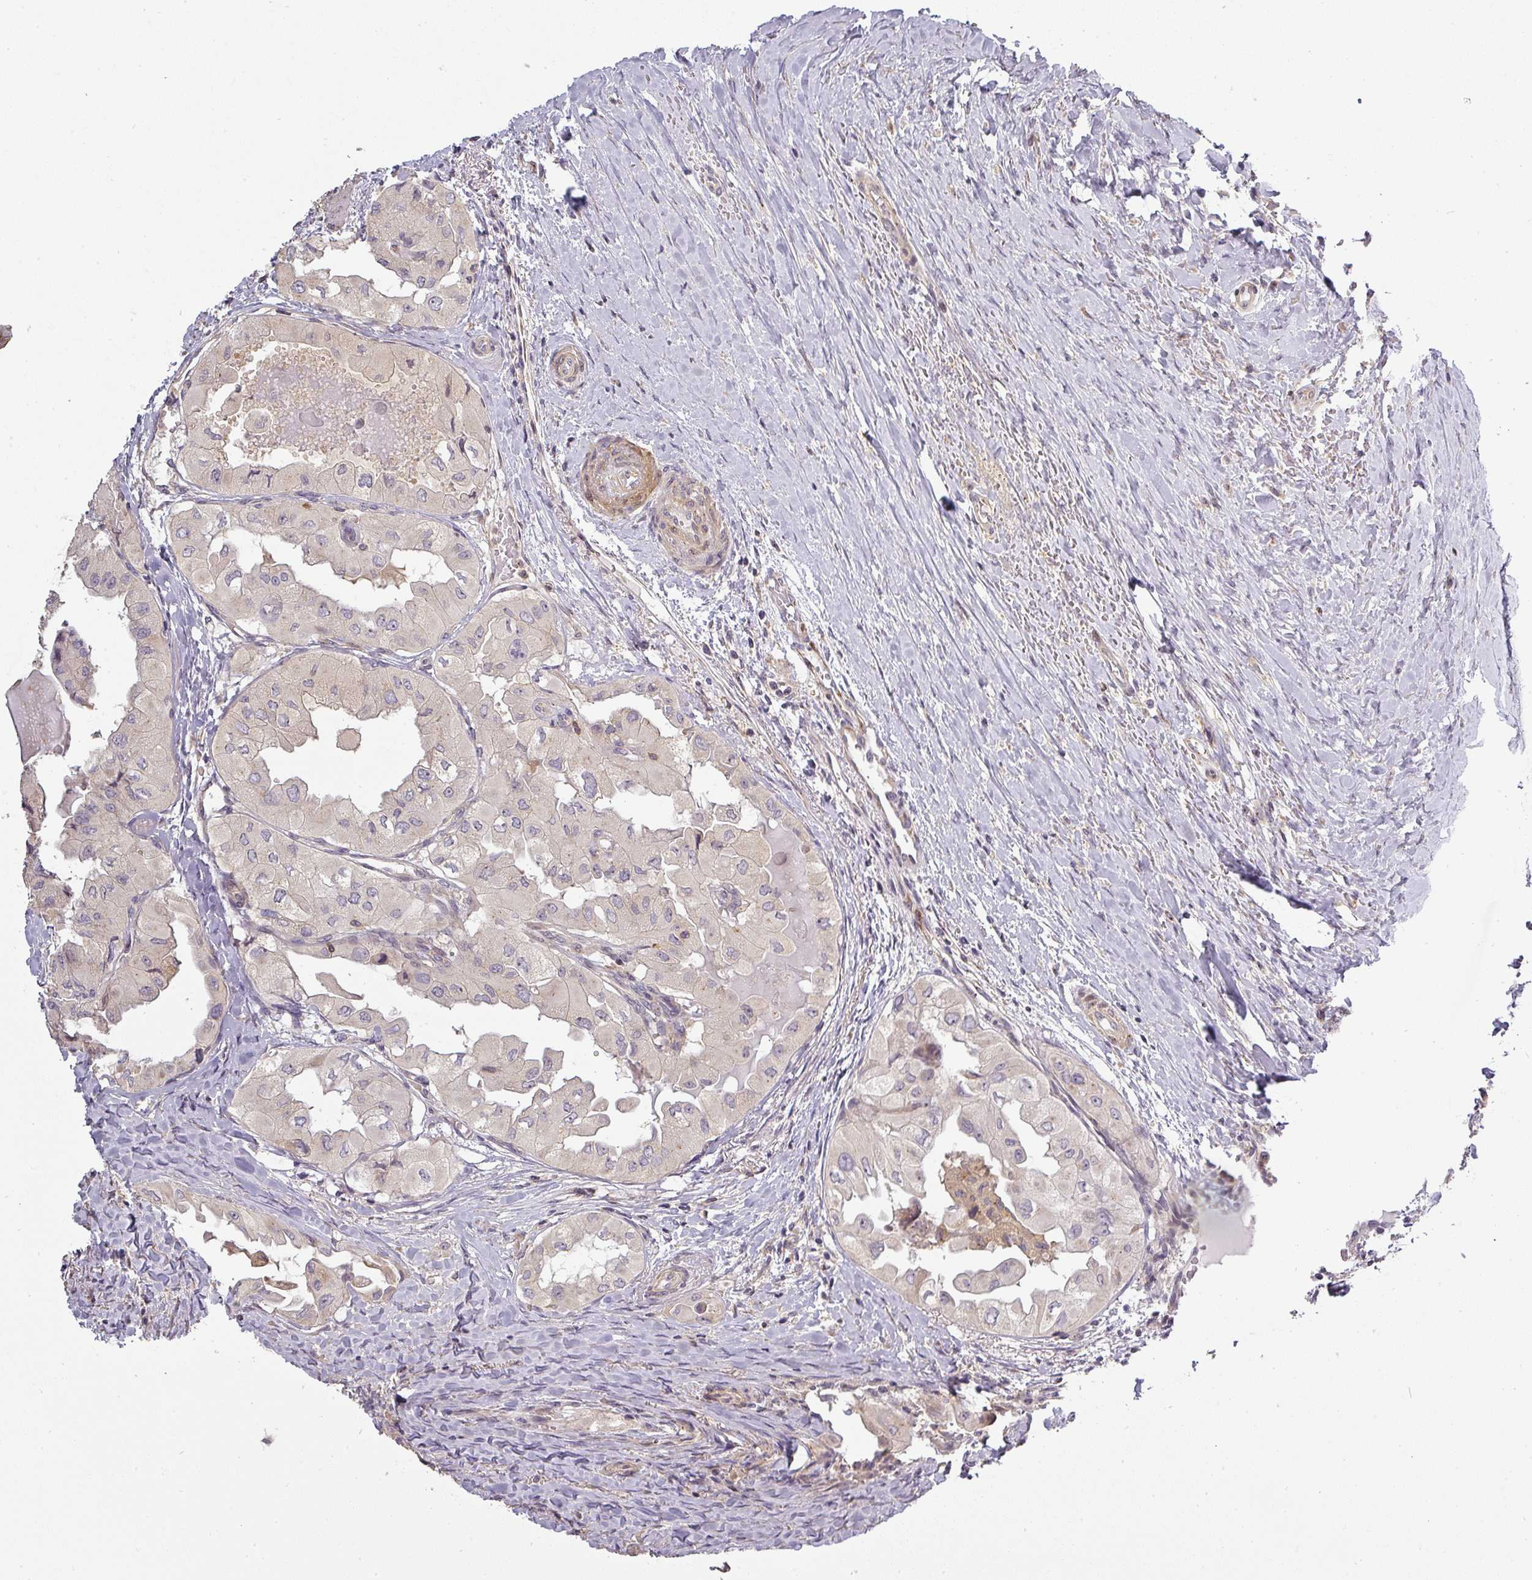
{"staining": {"intensity": "negative", "quantity": "none", "location": "none"}, "tissue": "thyroid cancer", "cell_type": "Tumor cells", "image_type": "cancer", "snomed": [{"axis": "morphology", "description": "Papillary adenocarcinoma, NOS"}, {"axis": "topography", "description": "Thyroid gland"}], "caption": "The image displays no staining of tumor cells in thyroid papillary adenocarcinoma.", "gene": "NIN", "patient": {"sex": "female", "age": 59}}